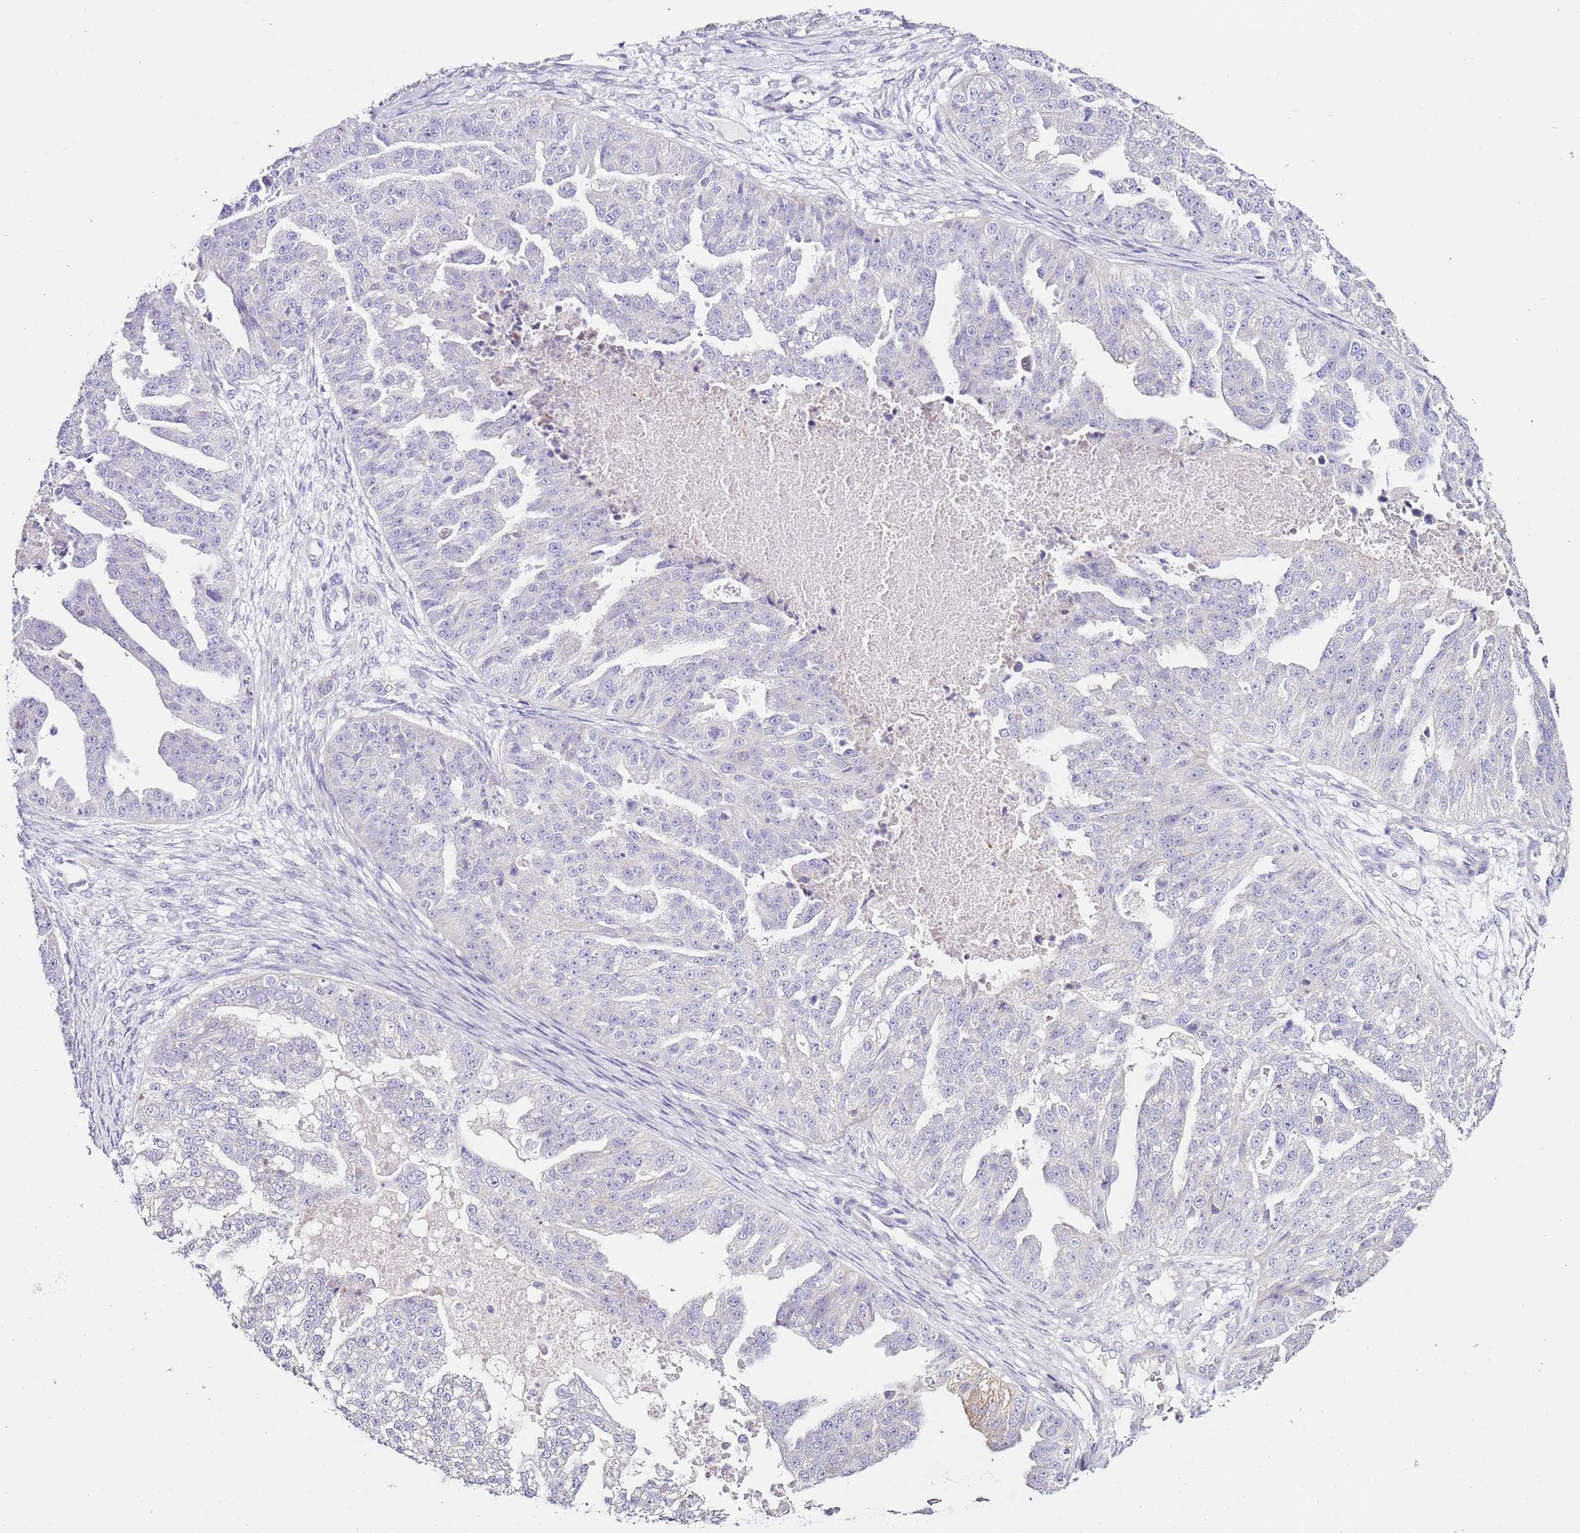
{"staining": {"intensity": "negative", "quantity": "none", "location": "none"}, "tissue": "ovarian cancer", "cell_type": "Tumor cells", "image_type": "cancer", "snomed": [{"axis": "morphology", "description": "Cystadenocarcinoma, serous, NOS"}, {"axis": "topography", "description": "Ovary"}], "caption": "An immunohistochemistry (IHC) image of ovarian cancer is shown. There is no staining in tumor cells of ovarian cancer.", "gene": "HGD", "patient": {"sex": "female", "age": 58}}